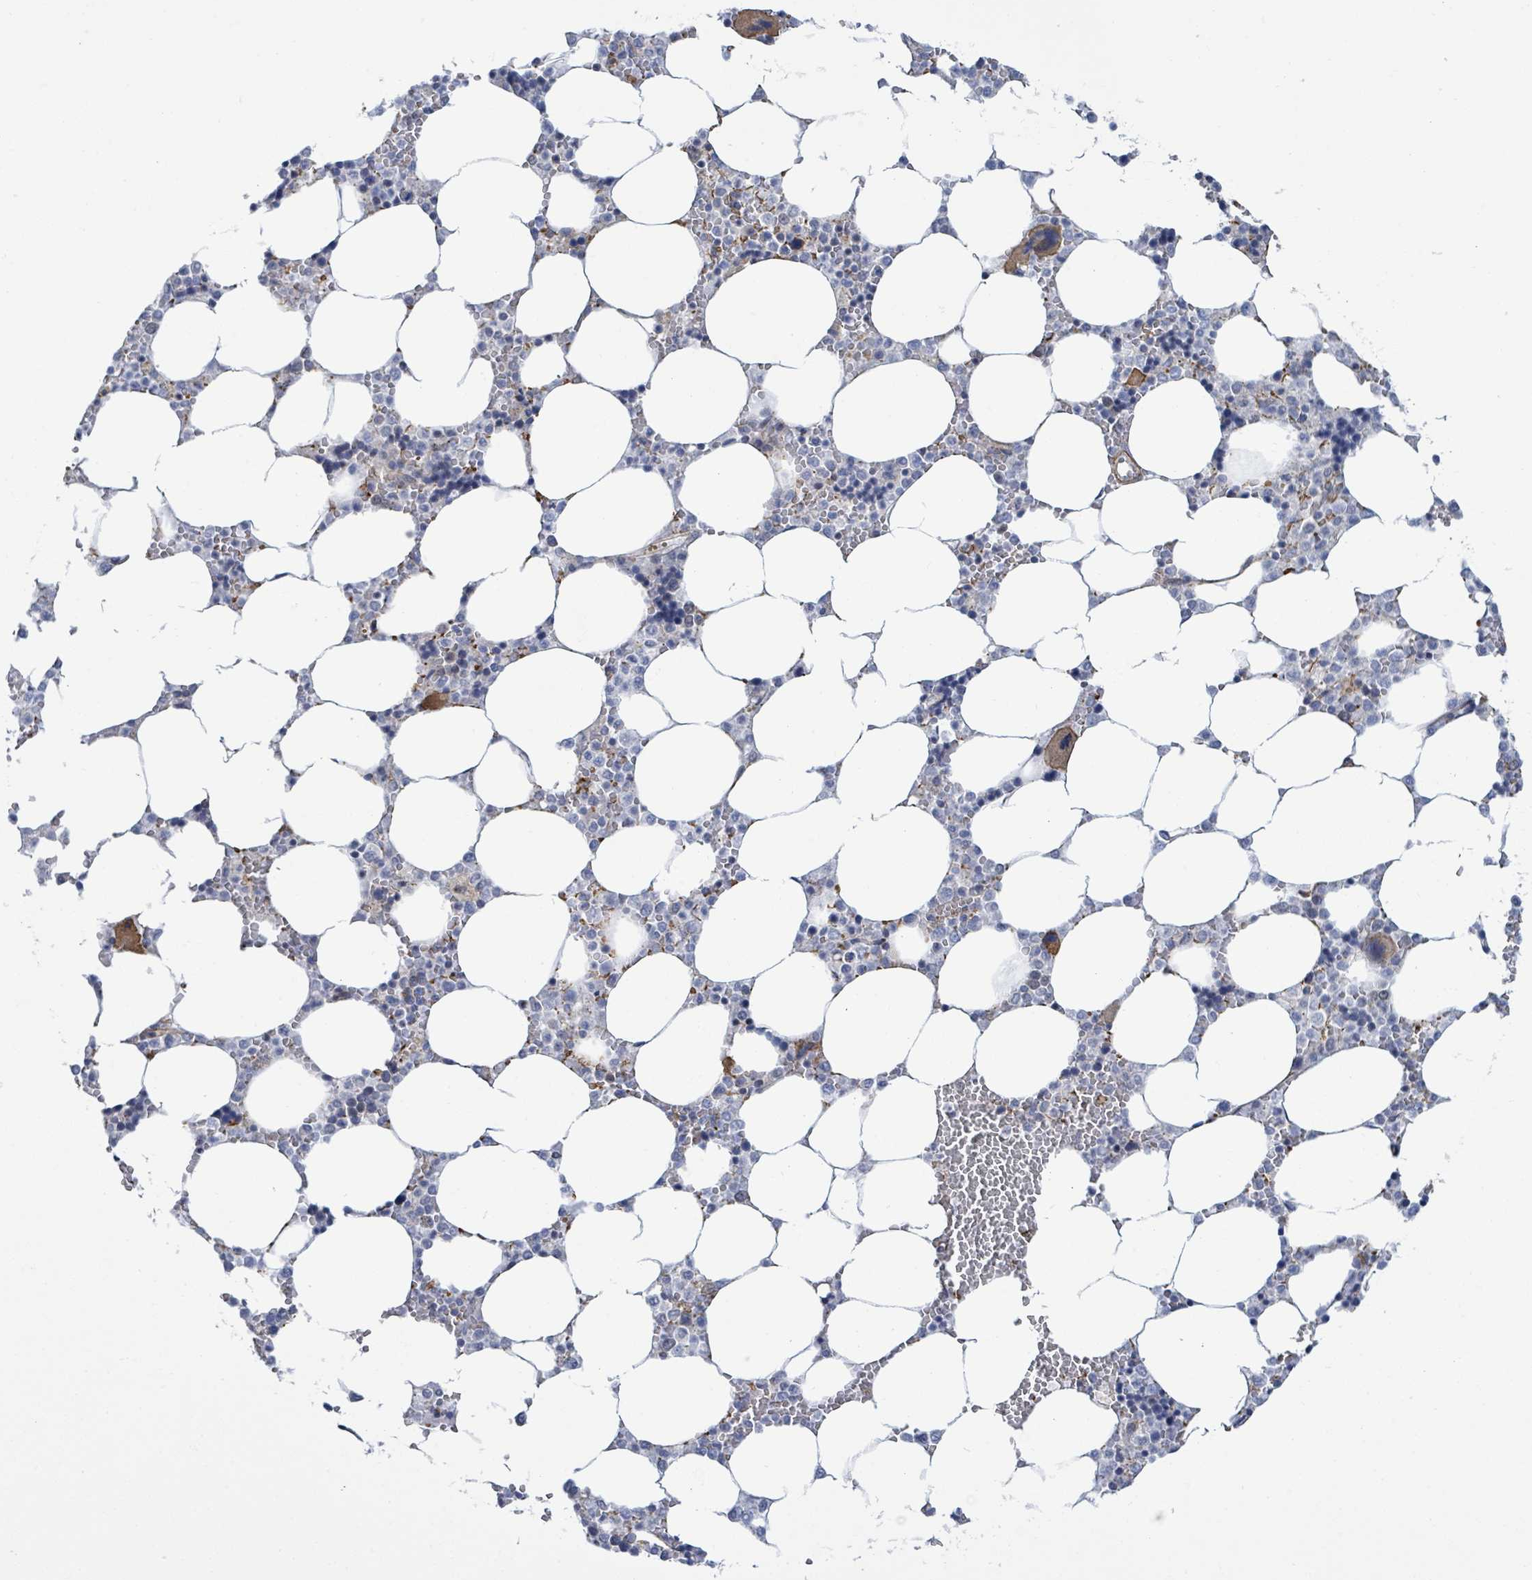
{"staining": {"intensity": "moderate", "quantity": "<25%", "location": "cytoplasmic/membranous"}, "tissue": "bone marrow", "cell_type": "Hematopoietic cells", "image_type": "normal", "snomed": [{"axis": "morphology", "description": "Normal tissue, NOS"}, {"axis": "topography", "description": "Bone marrow"}], "caption": "Immunohistochemistry (DAB (3,3'-diaminobenzidine)) staining of normal human bone marrow displays moderate cytoplasmic/membranous protein expression in about <25% of hematopoietic cells.", "gene": "DMRTC1B", "patient": {"sex": "male", "age": 64}}